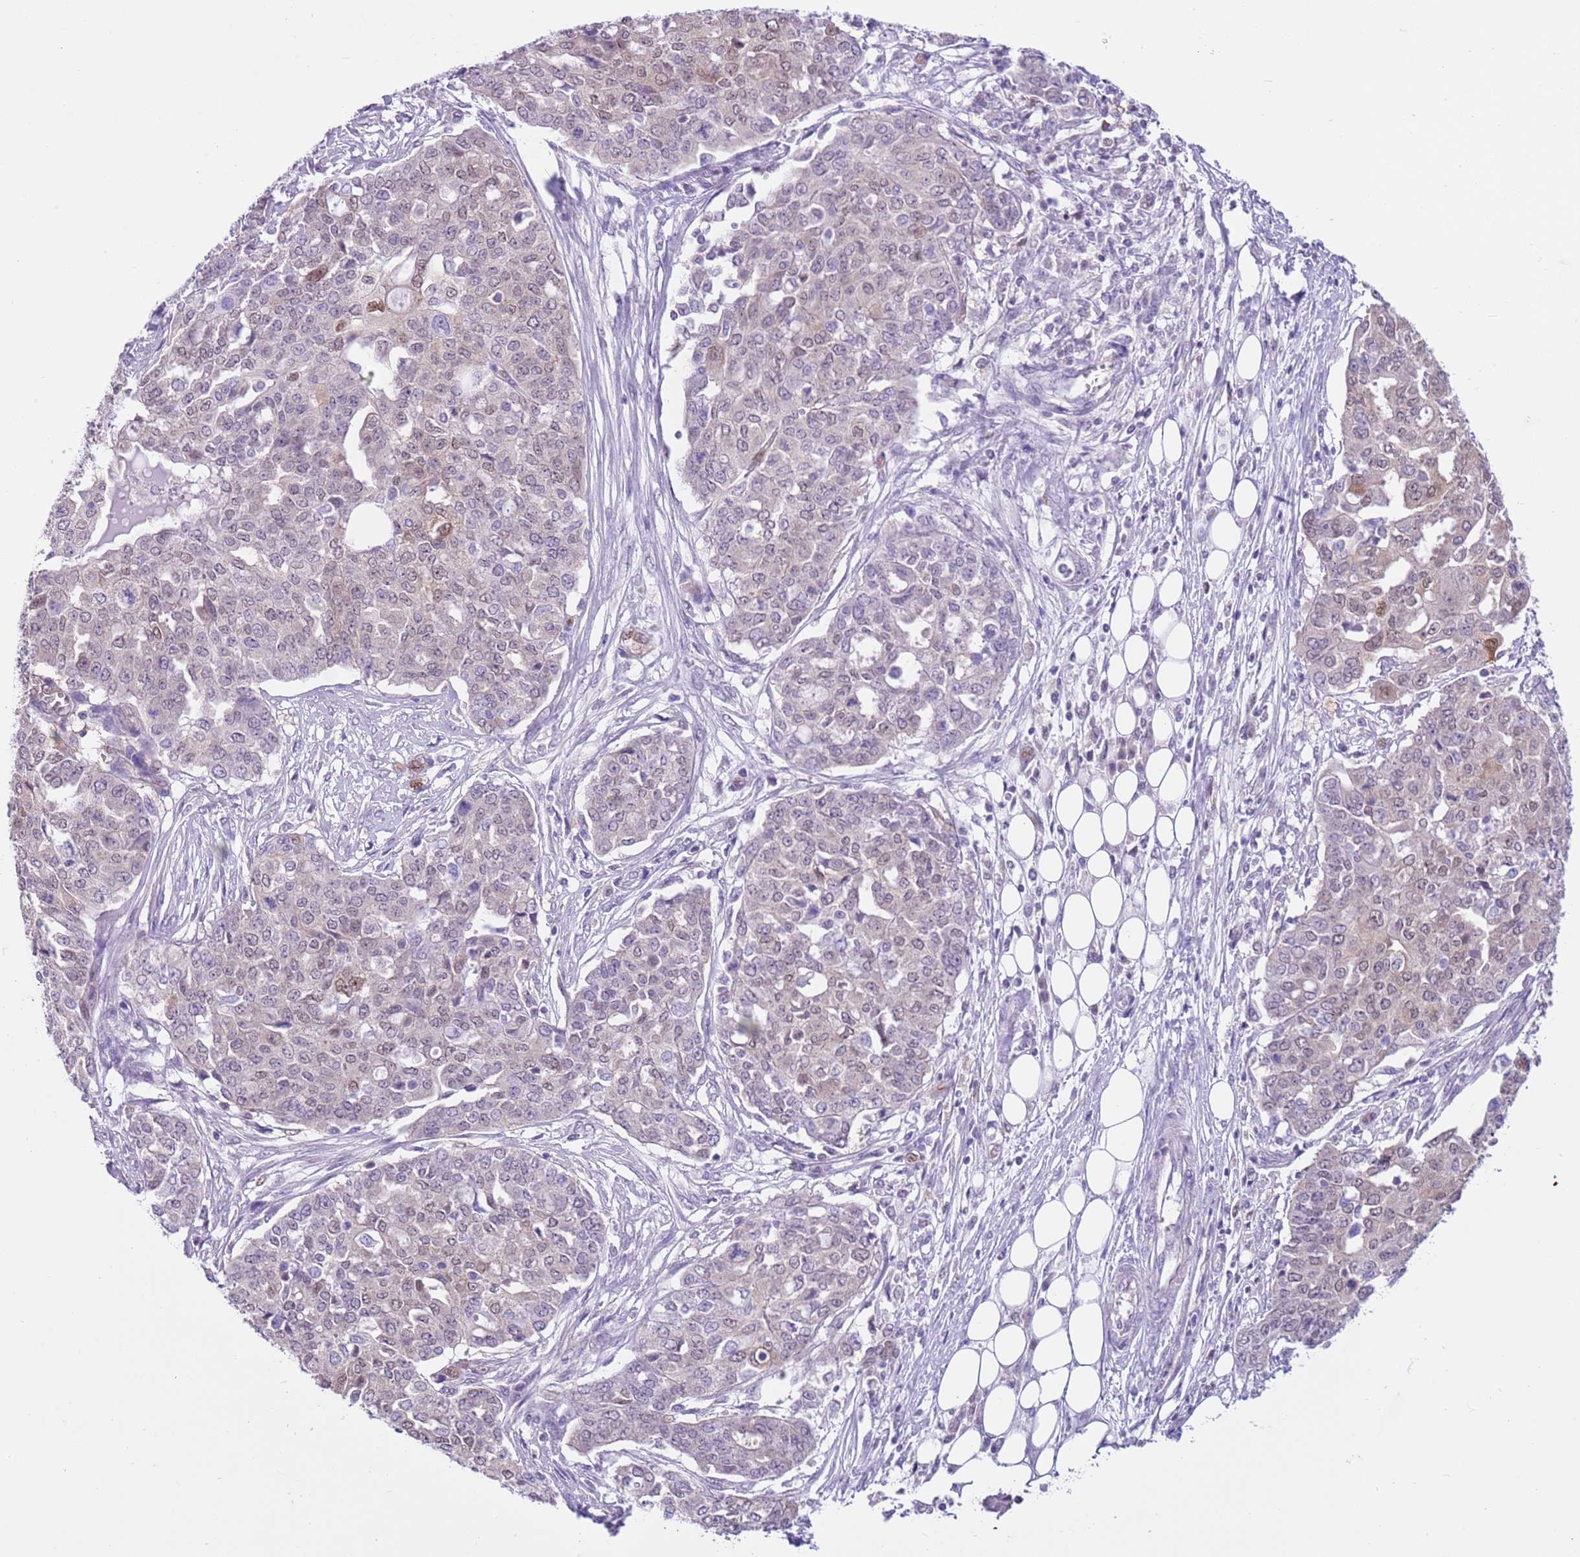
{"staining": {"intensity": "weak", "quantity": ">75%", "location": "nuclear"}, "tissue": "ovarian cancer", "cell_type": "Tumor cells", "image_type": "cancer", "snomed": [{"axis": "morphology", "description": "Cystadenocarcinoma, serous, NOS"}, {"axis": "topography", "description": "Soft tissue"}, {"axis": "topography", "description": "Ovary"}], "caption": "High-power microscopy captured an IHC image of ovarian cancer (serous cystadenocarcinoma), revealing weak nuclear staining in approximately >75% of tumor cells.", "gene": "DDI2", "patient": {"sex": "female", "age": 57}}